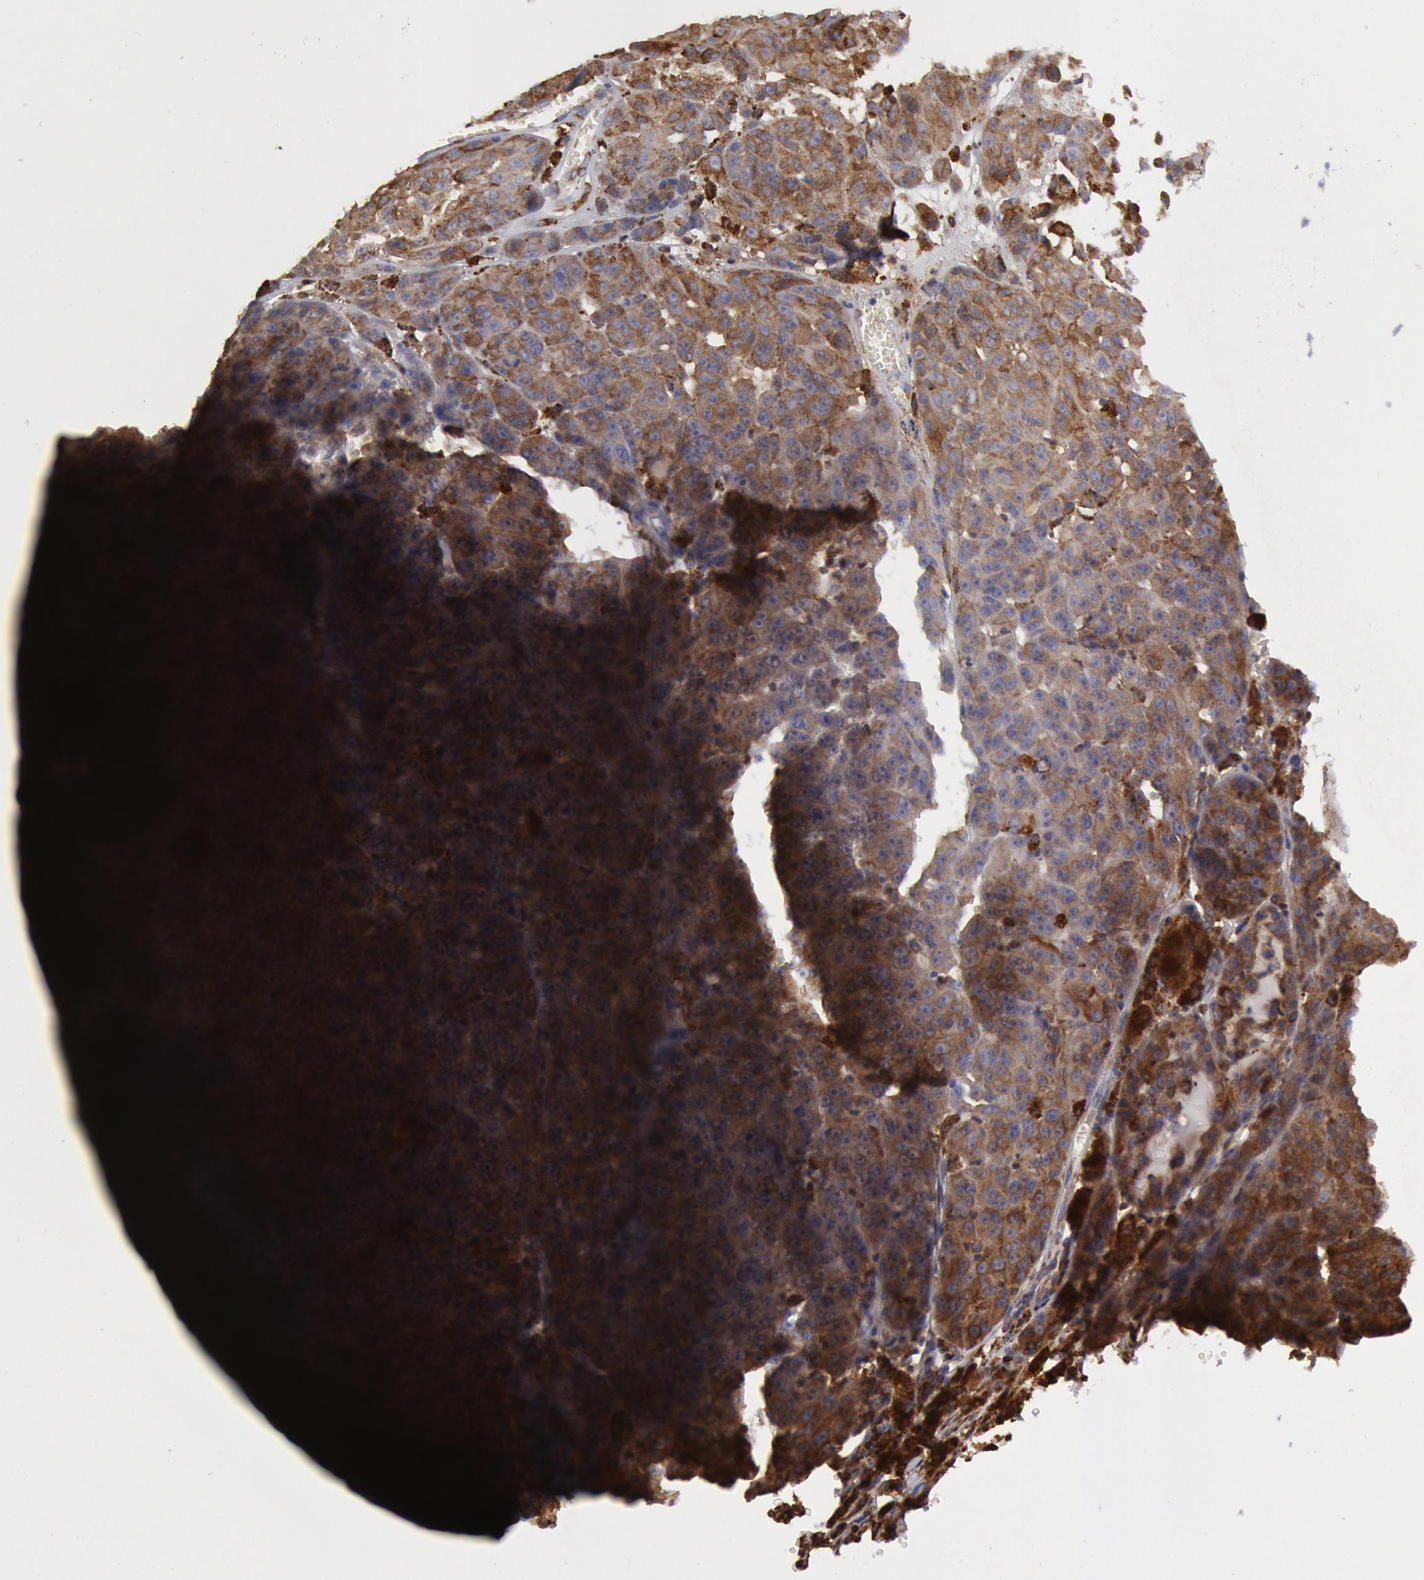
{"staining": {"intensity": "moderate", "quantity": ">75%", "location": "cytoplasmic/membranous"}, "tissue": "melanoma", "cell_type": "Tumor cells", "image_type": "cancer", "snomed": [{"axis": "morphology", "description": "Malignant melanoma, NOS"}, {"axis": "topography", "description": "Skin"}], "caption": "Immunohistochemical staining of melanoma exhibits medium levels of moderate cytoplasmic/membranous protein expression in approximately >75% of tumor cells.", "gene": "ERP44", "patient": {"sex": "male", "age": 64}}